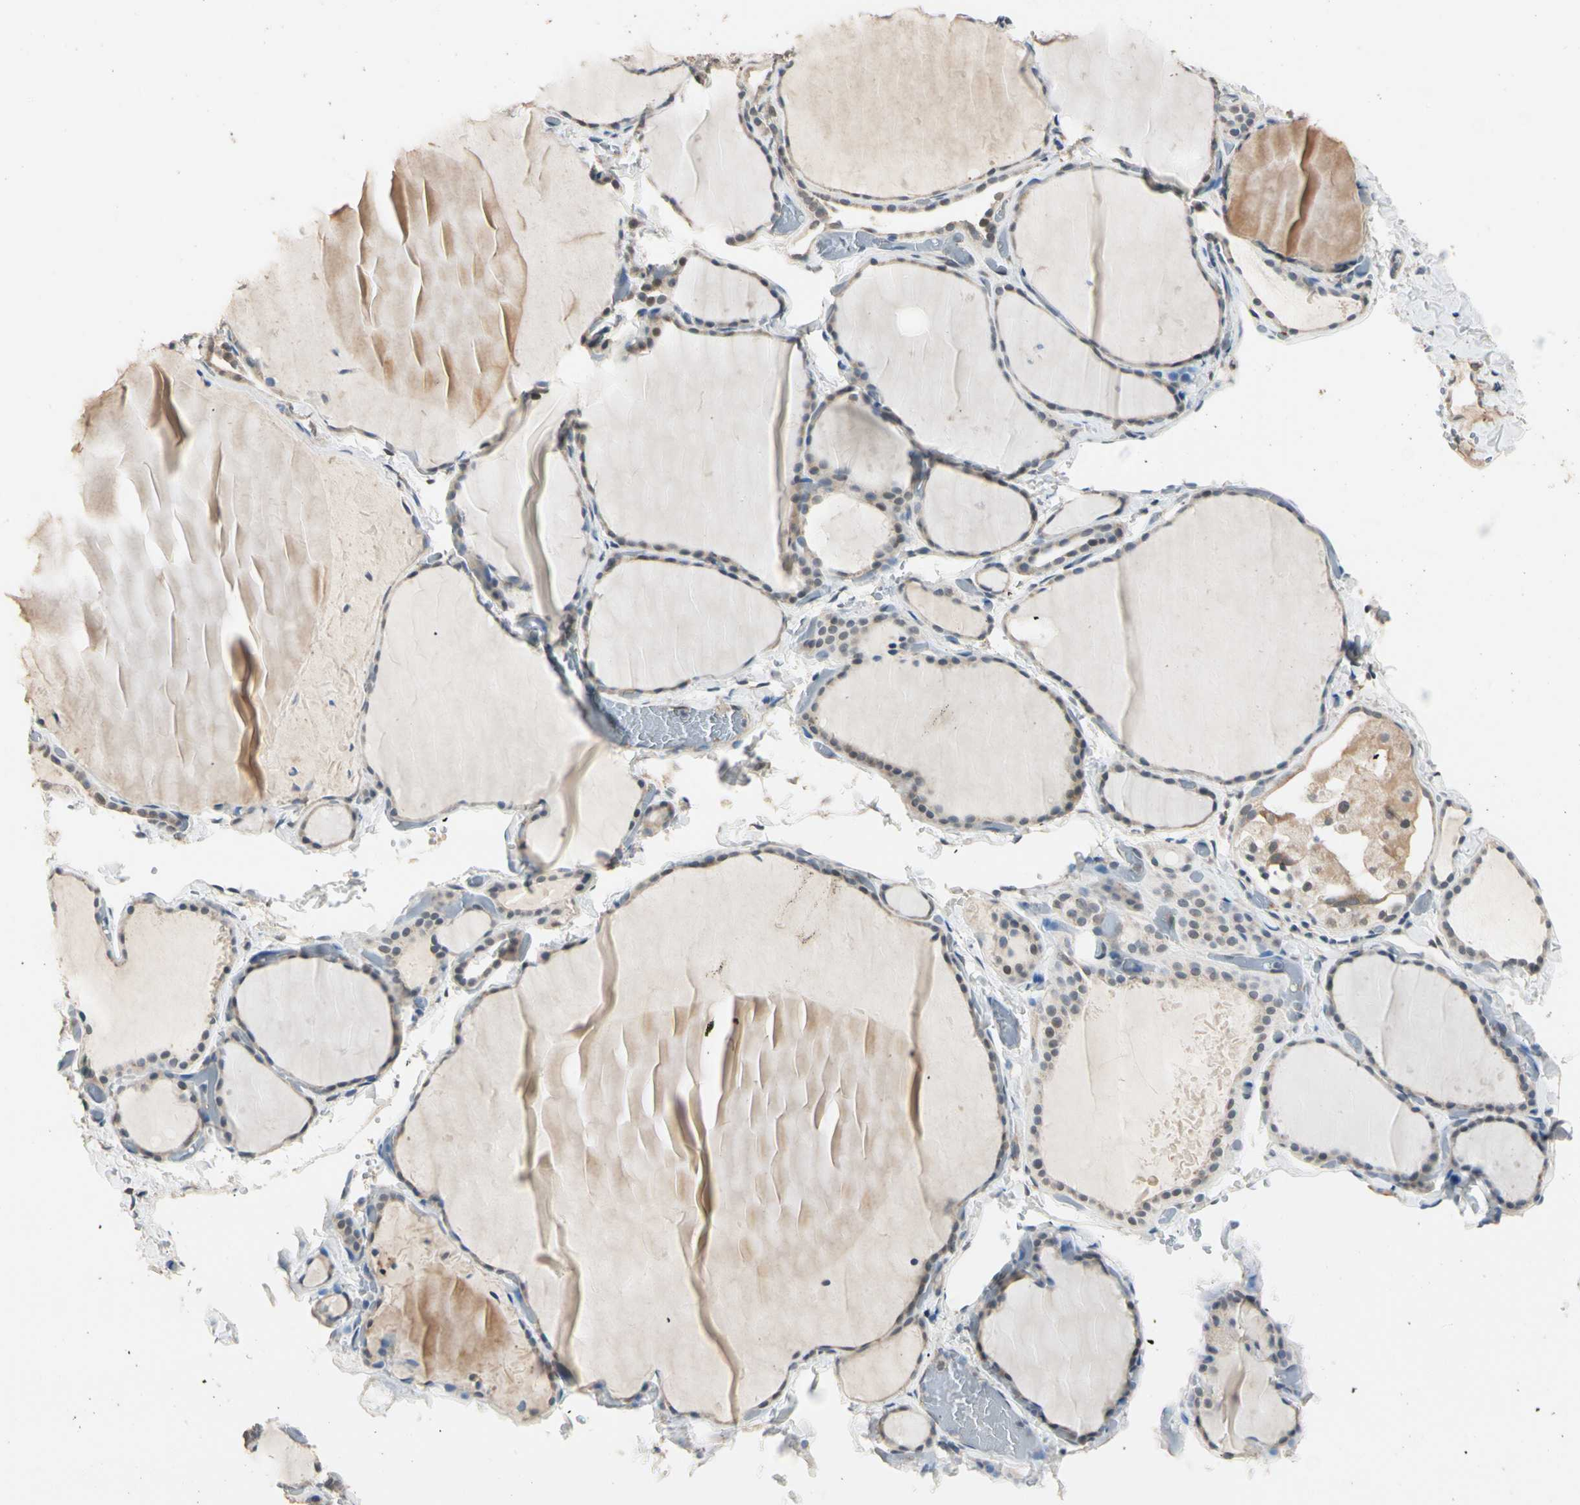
{"staining": {"intensity": "moderate", "quantity": "25%-75%", "location": "cytoplasmic/membranous"}, "tissue": "thyroid gland", "cell_type": "Glandular cells", "image_type": "normal", "snomed": [{"axis": "morphology", "description": "Normal tissue, NOS"}, {"axis": "topography", "description": "Thyroid gland"}], "caption": "Glandular cells display moderate cytoplasmic/membranous staining in approximately 25%-75% of cells in unremarkable thyroid gland. The protein of interest is shown in brown color, while the nuclei are stained blue.", "gene": "TASOR", "patient": {"sex": "female", "age": 22}}